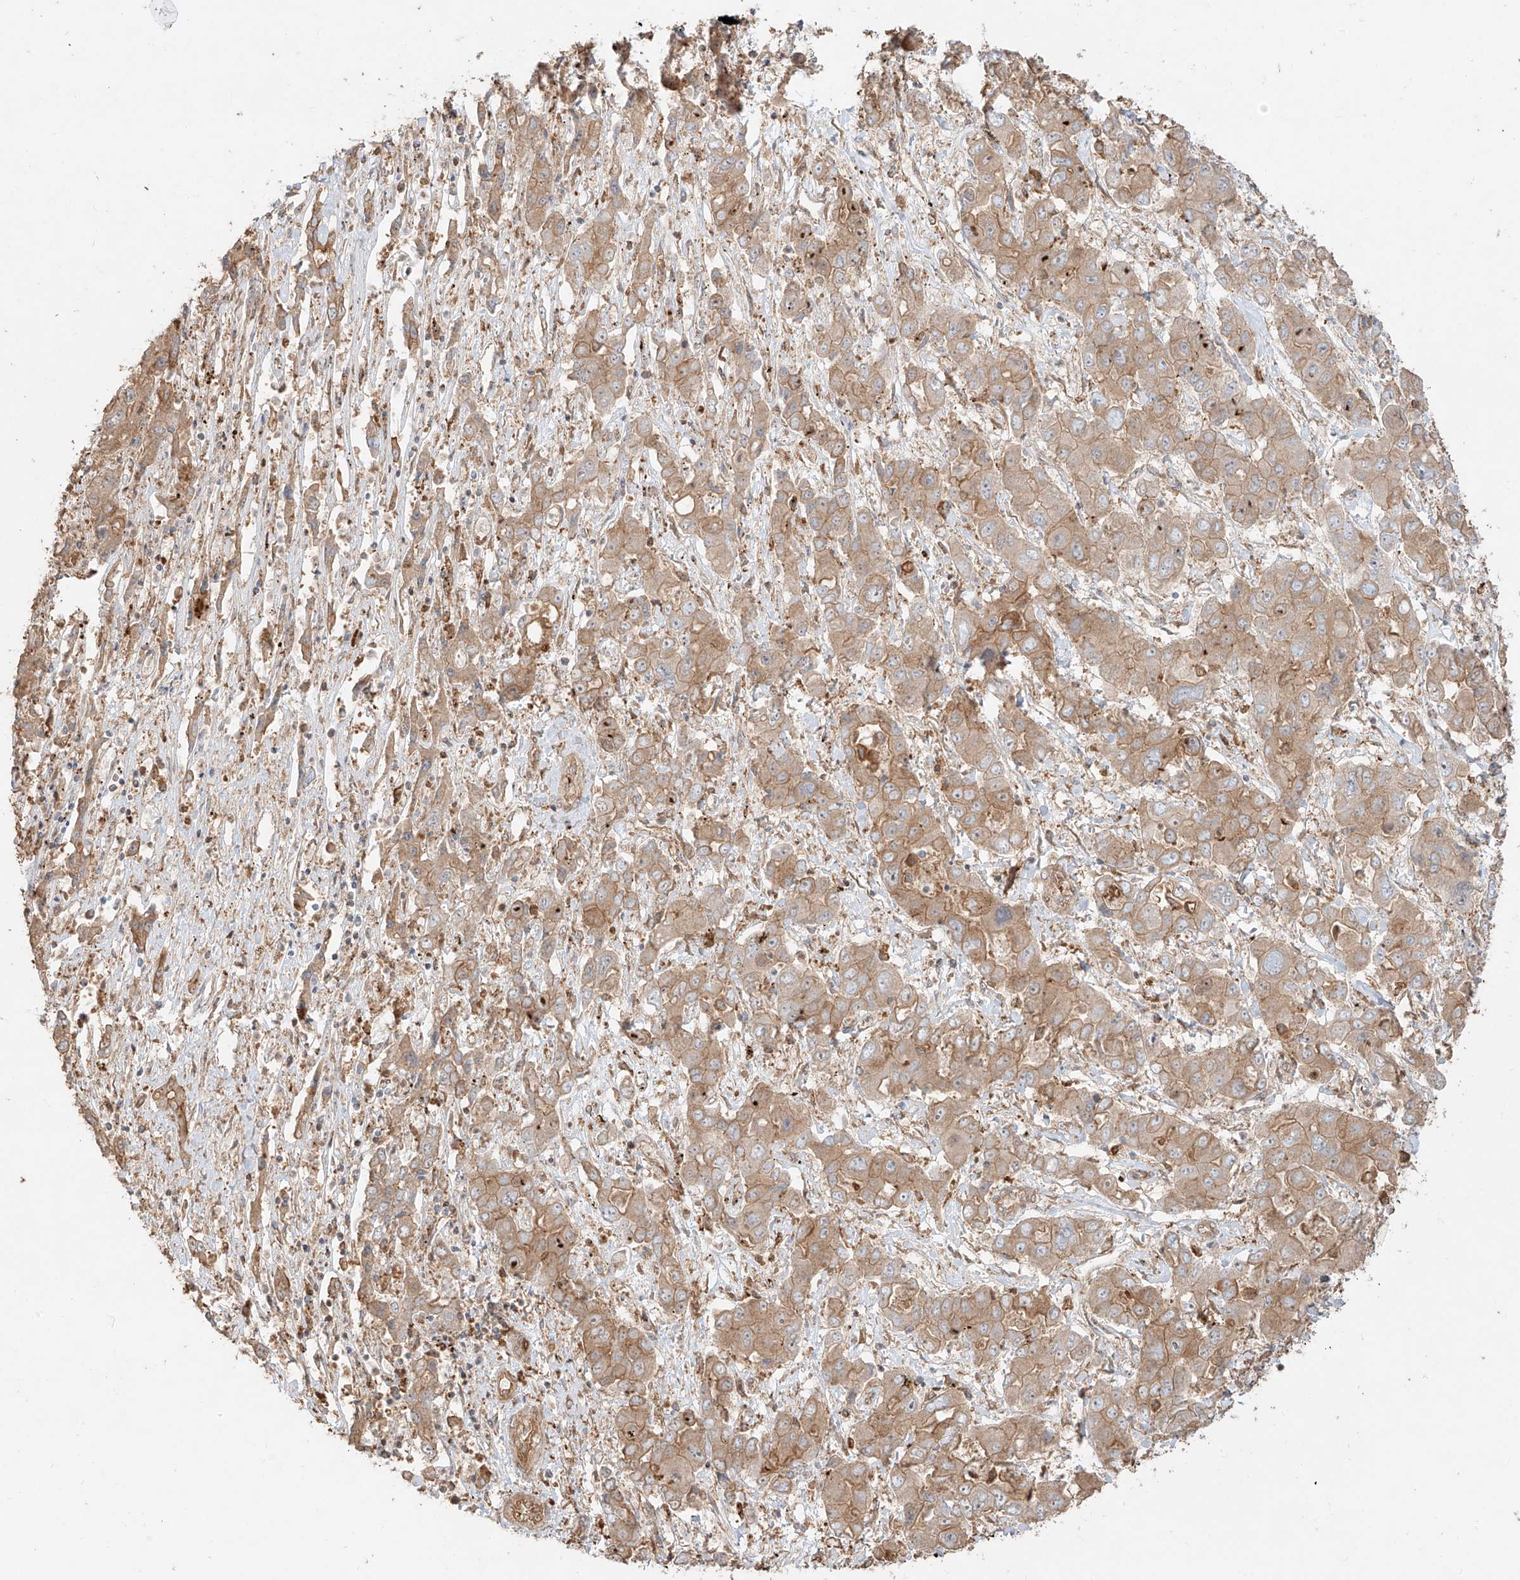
{"staining": {"intensity": "moderate", "quantity": ">75%", "location": "cytoplasmic/membranous"}, "tissue": "liver cancer", "cell_type": "Tumor cells", "image_type": "cancer", "snomed": [{"axis": "morphology", "description": "Cholangiocarcinoma"}, {"axis": "topography", "description": "Liver"}], "caption": "IHC (DAB (3,3'-diaminobenzidine)) staining of human liver cancer reveals moderate cytoplasmic/membranous protein positivity in about >75% of tumor cells.", "gene": "SNX9", "patient": {"sex": "male", "age": 67}}